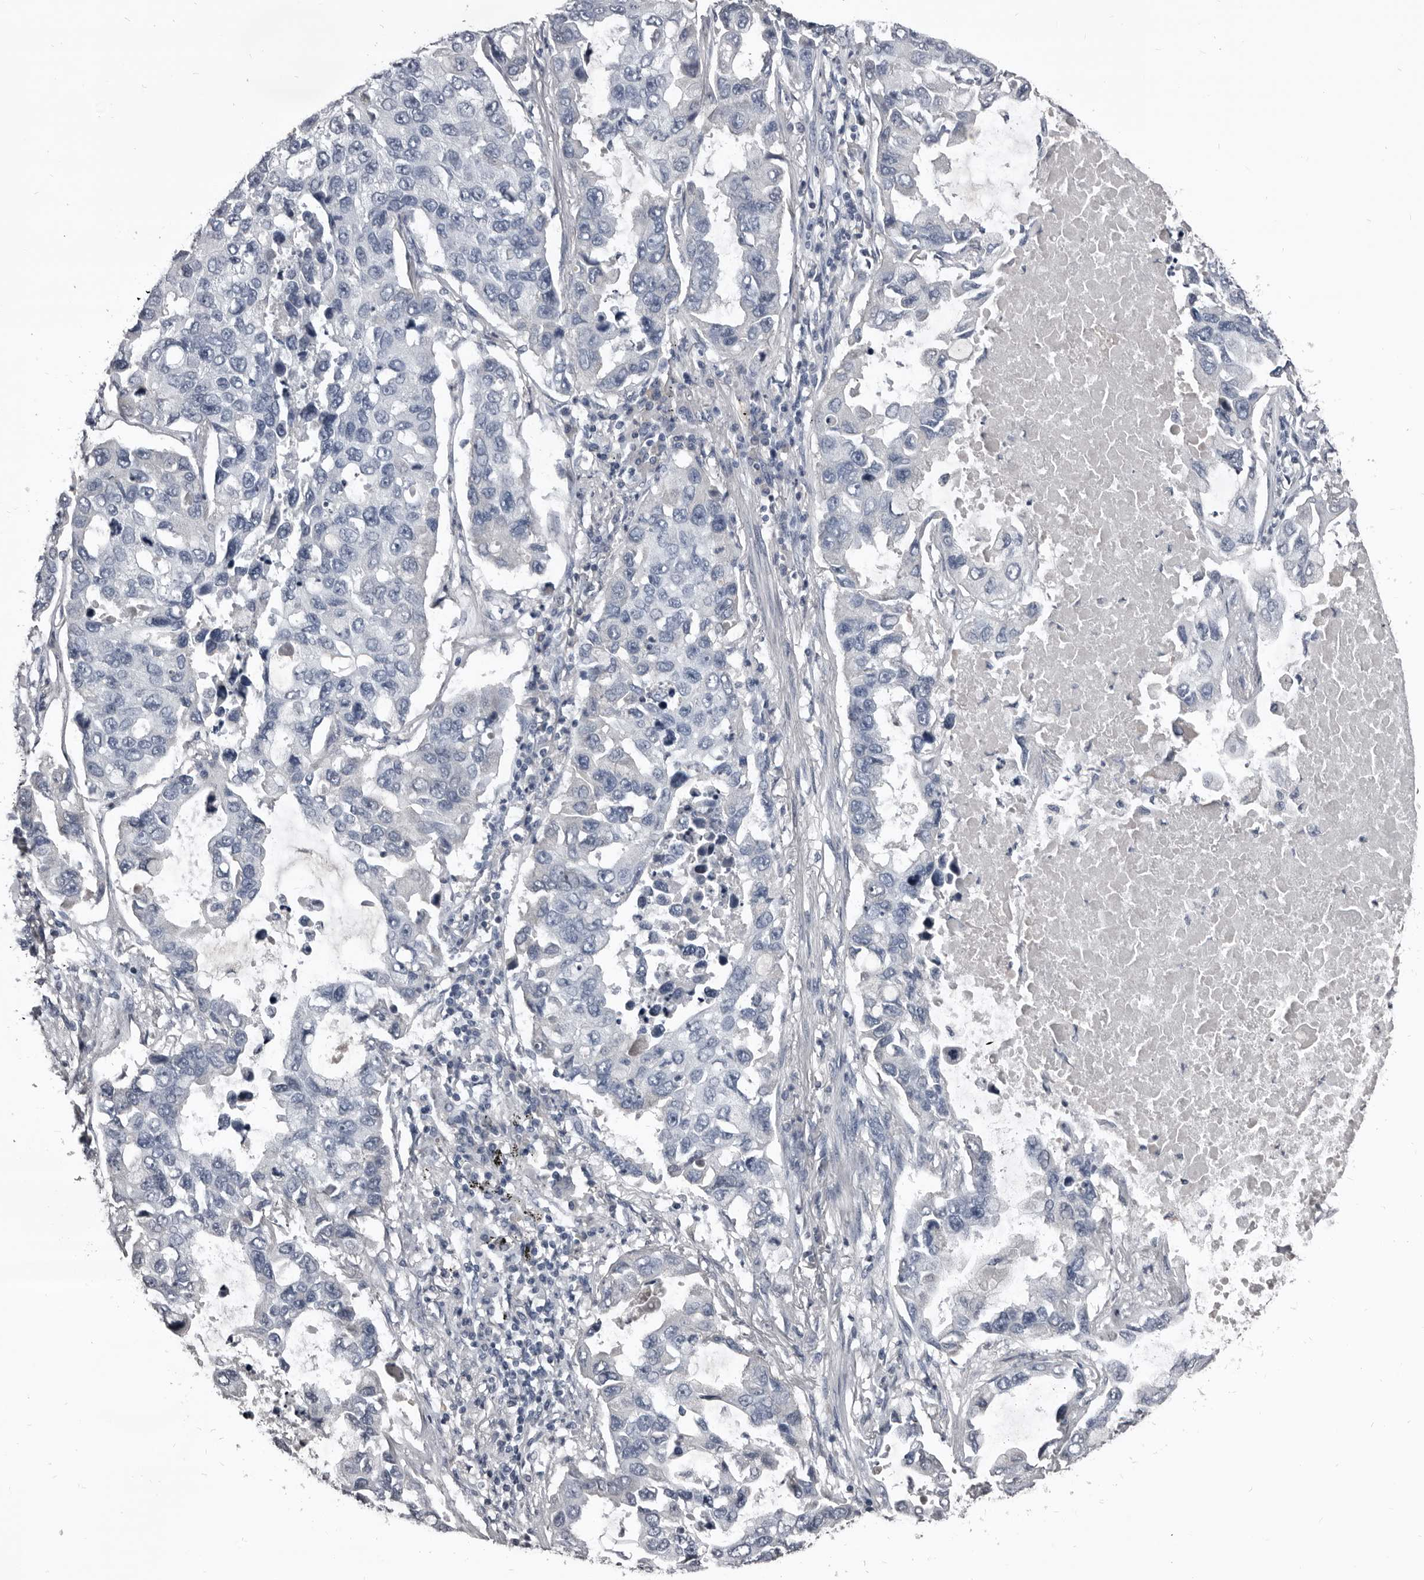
{"staining": {"intensity": "negative", "quantity": "none", "location": "none"}, "tissue": "lung cancer", "cell_type": "Tumor cells", "image_type": "cancer", "snomed": [{"axis": "morphology", "description": "Adenocarcinoma, NOS"}, {"axis": "topography", "description": "Lung"}], "caption": "High magnification brightfield microscopy of lung cancer (adenocarcinoma) stained with DAB (brown) and counterstained with hematoxylin (blue): tumor cells show no significant staining.", "gene": "GREB1", "patient": {"sex": "male", "age": 64}}